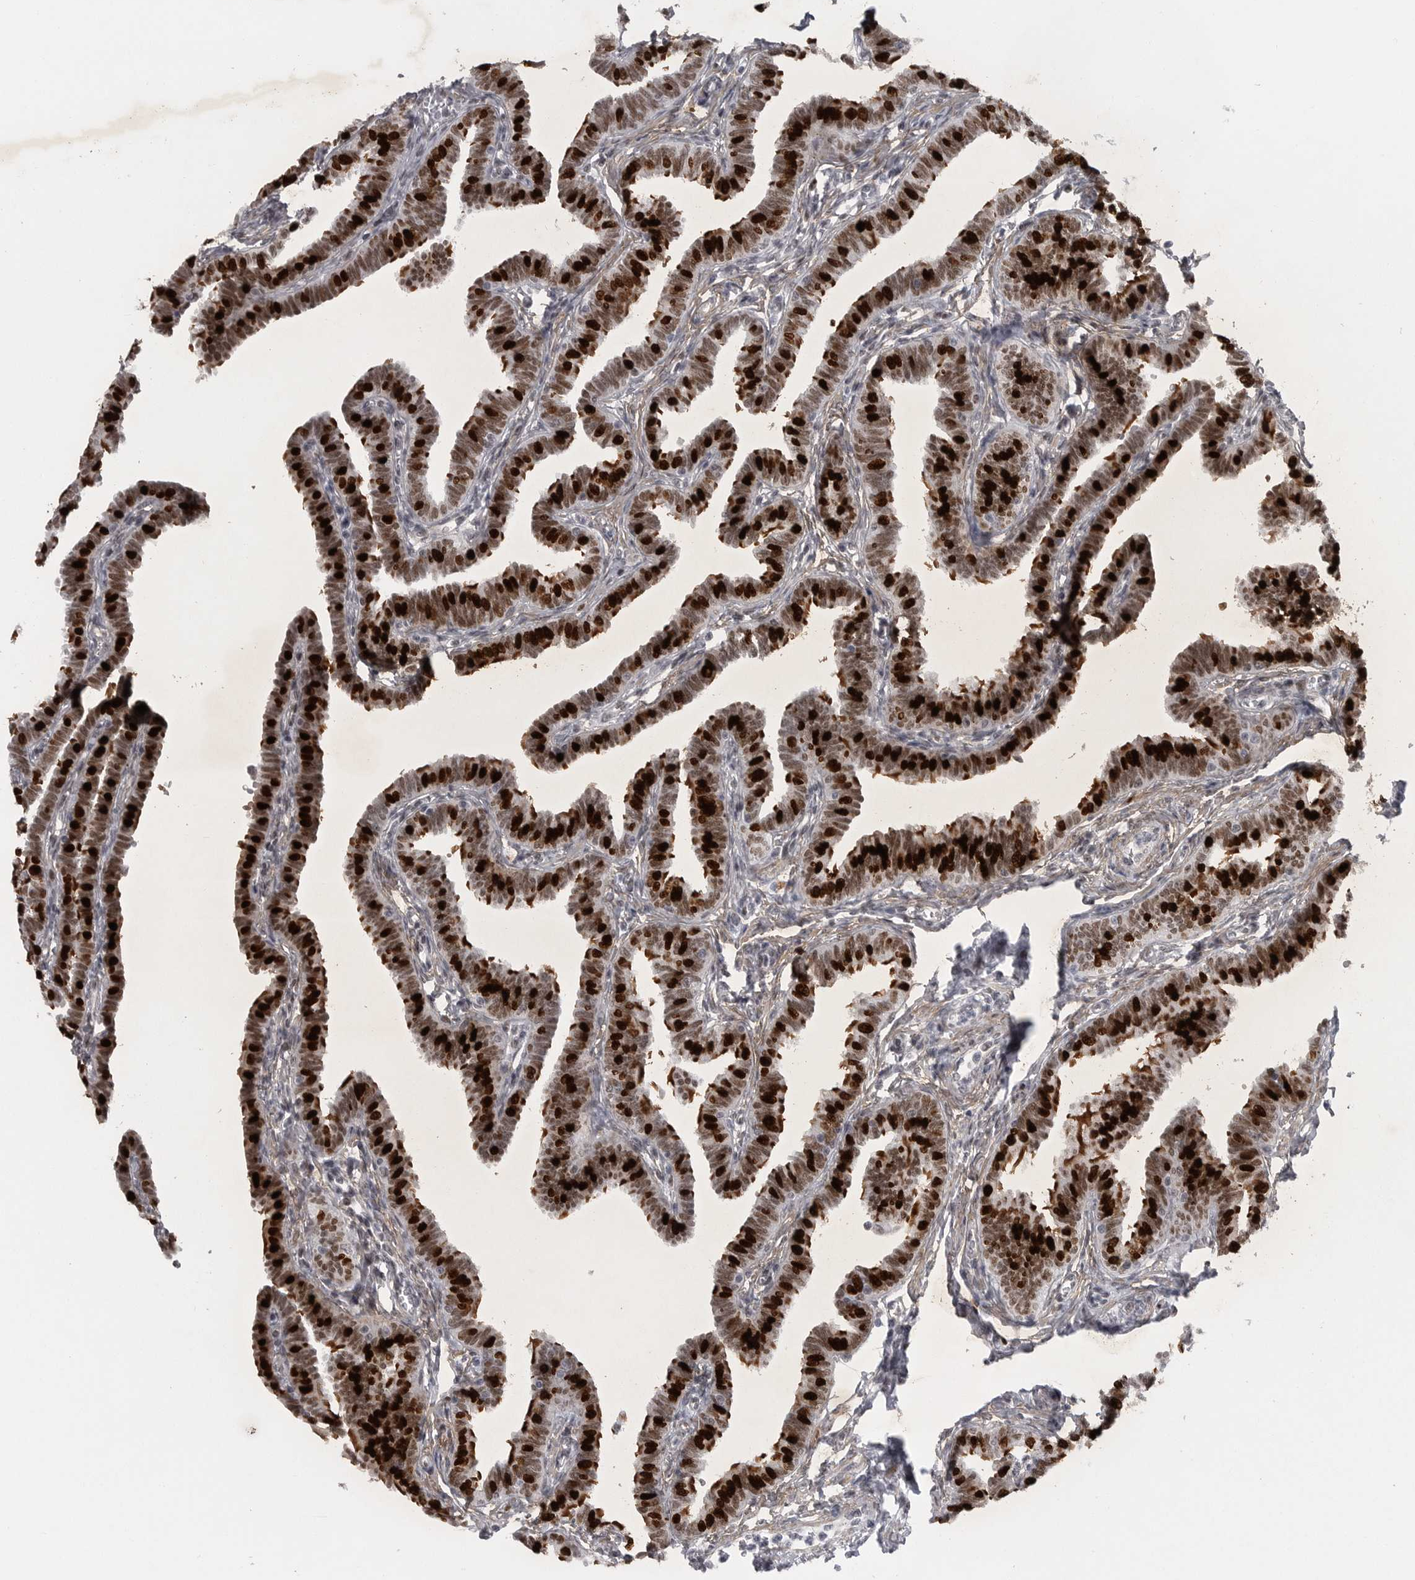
{"staining": {"intensity": "strong", "quantity": "25%-75%", "location": "nuclear"}, "tissue": "fallopian tube", "cell_type": "Glandular cells", "image_type": "normal", "snomed": [{"axis": "morphology", "description": "Normal tissue, NOS"}, {"axis": "topography", "description": "Fallopian tube"}, {"axis": "topography", "description": "Ovary"}], "caption": "High-power microscopy captured an immunohistochemistry histopathology image of benign fallopian tube, revealing strong nuclear expression in about 25%-75% of glandular cells. (Stains: DAB (3,3'-diaminobenzidine) in brown, nuclei in blue, Microscopy: brightfield microscopy at high magnification).", "gene": "HMGN3", "patient": {"sex": "female", "age": 23}}